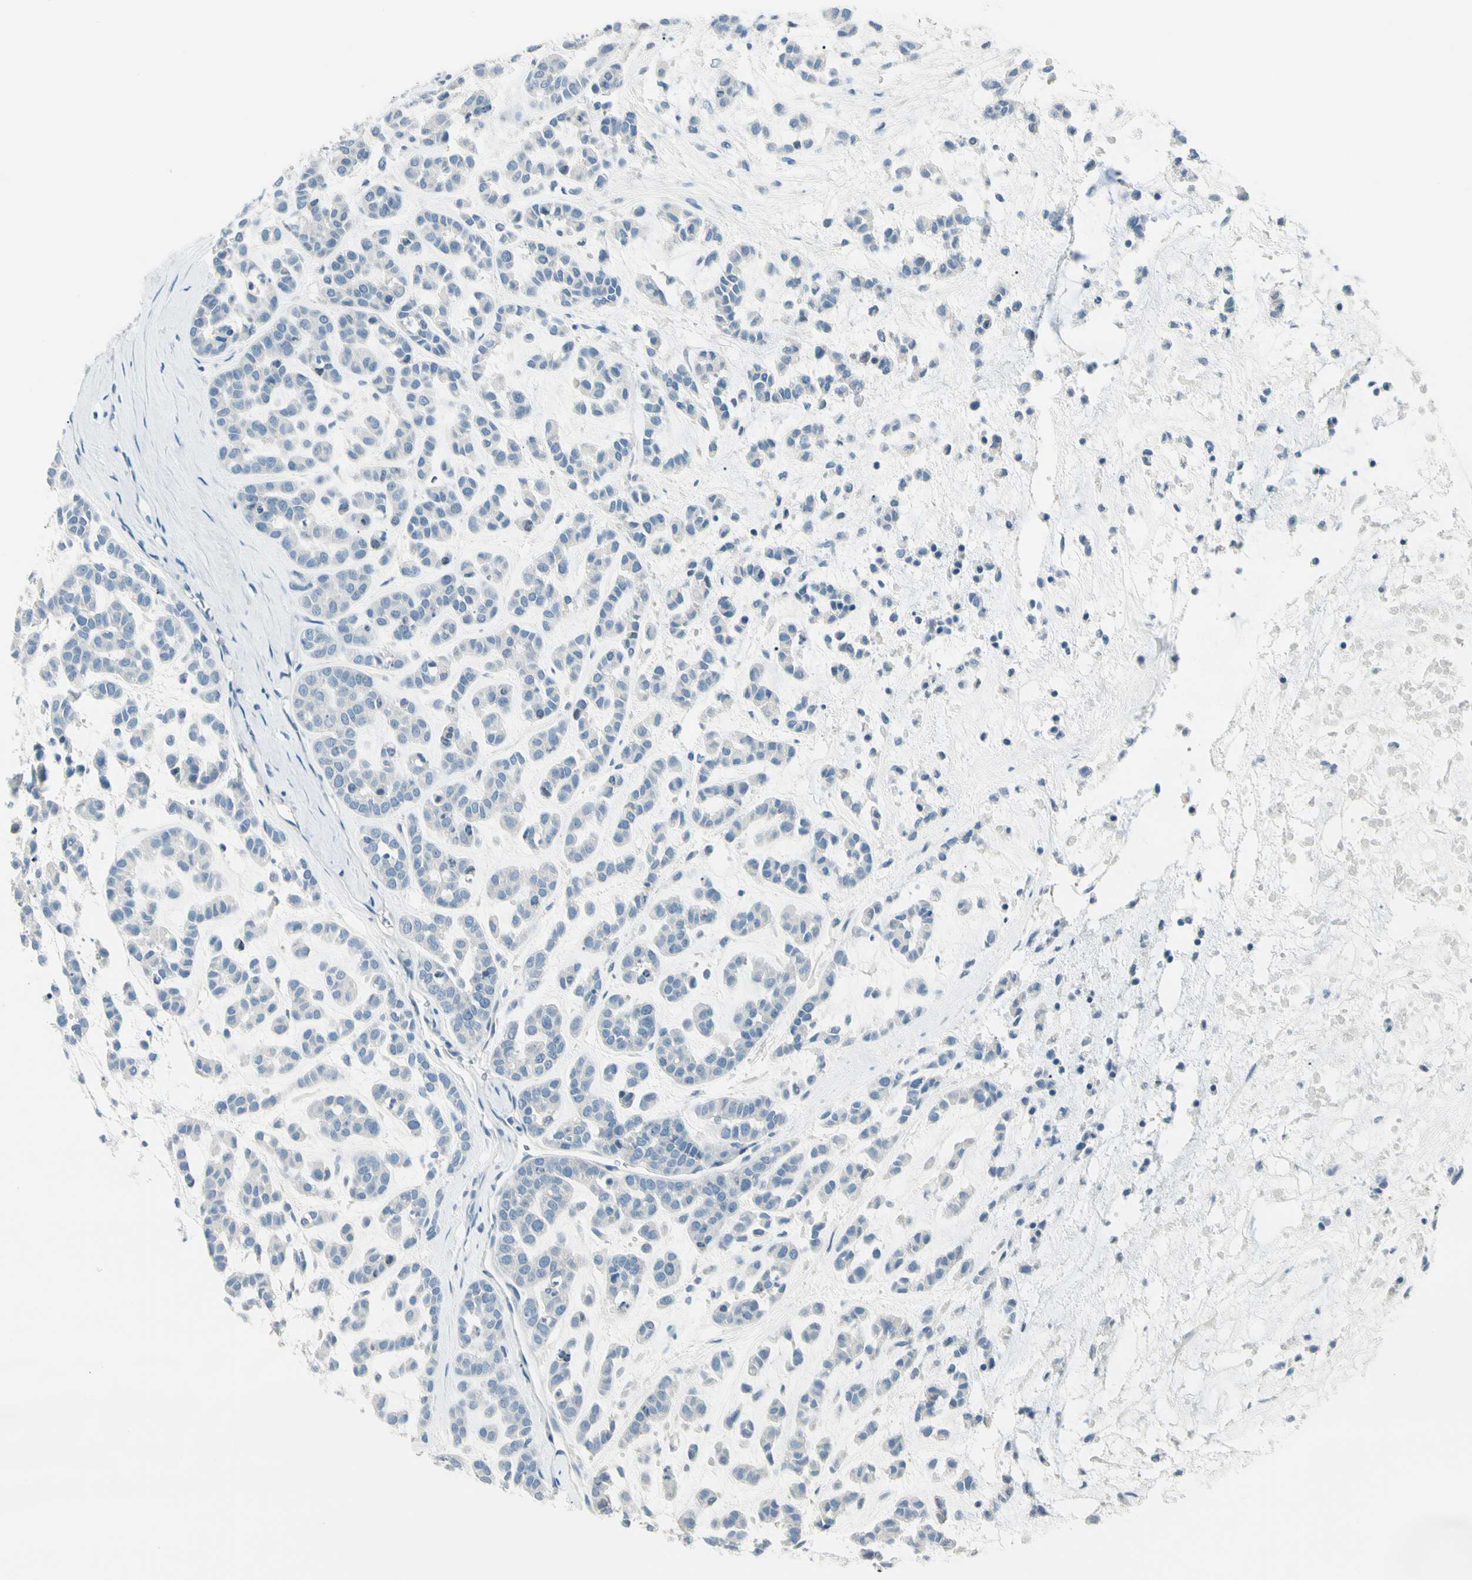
{"staining": {"intensity": "negative", "quantity": "none", "location": "none"}, "tissue": "head and neck cancer", "cell_type": "Tumor cells", "image_type": "cancer", "snomed": [{"axis": "morphology", "description": "Adenocarcinoma, NOS"}, {"axis": "morphology", "description": "Adenoma, NOS"}, {"axis": "topography", "description": "Head-Neck"}], "caption": "IHC of human adenocarcinoma (head and neck) displays no positivity in tumor cells.", "gene": "SLC6A15", "patient": {"sex": "female", "age": 55}}